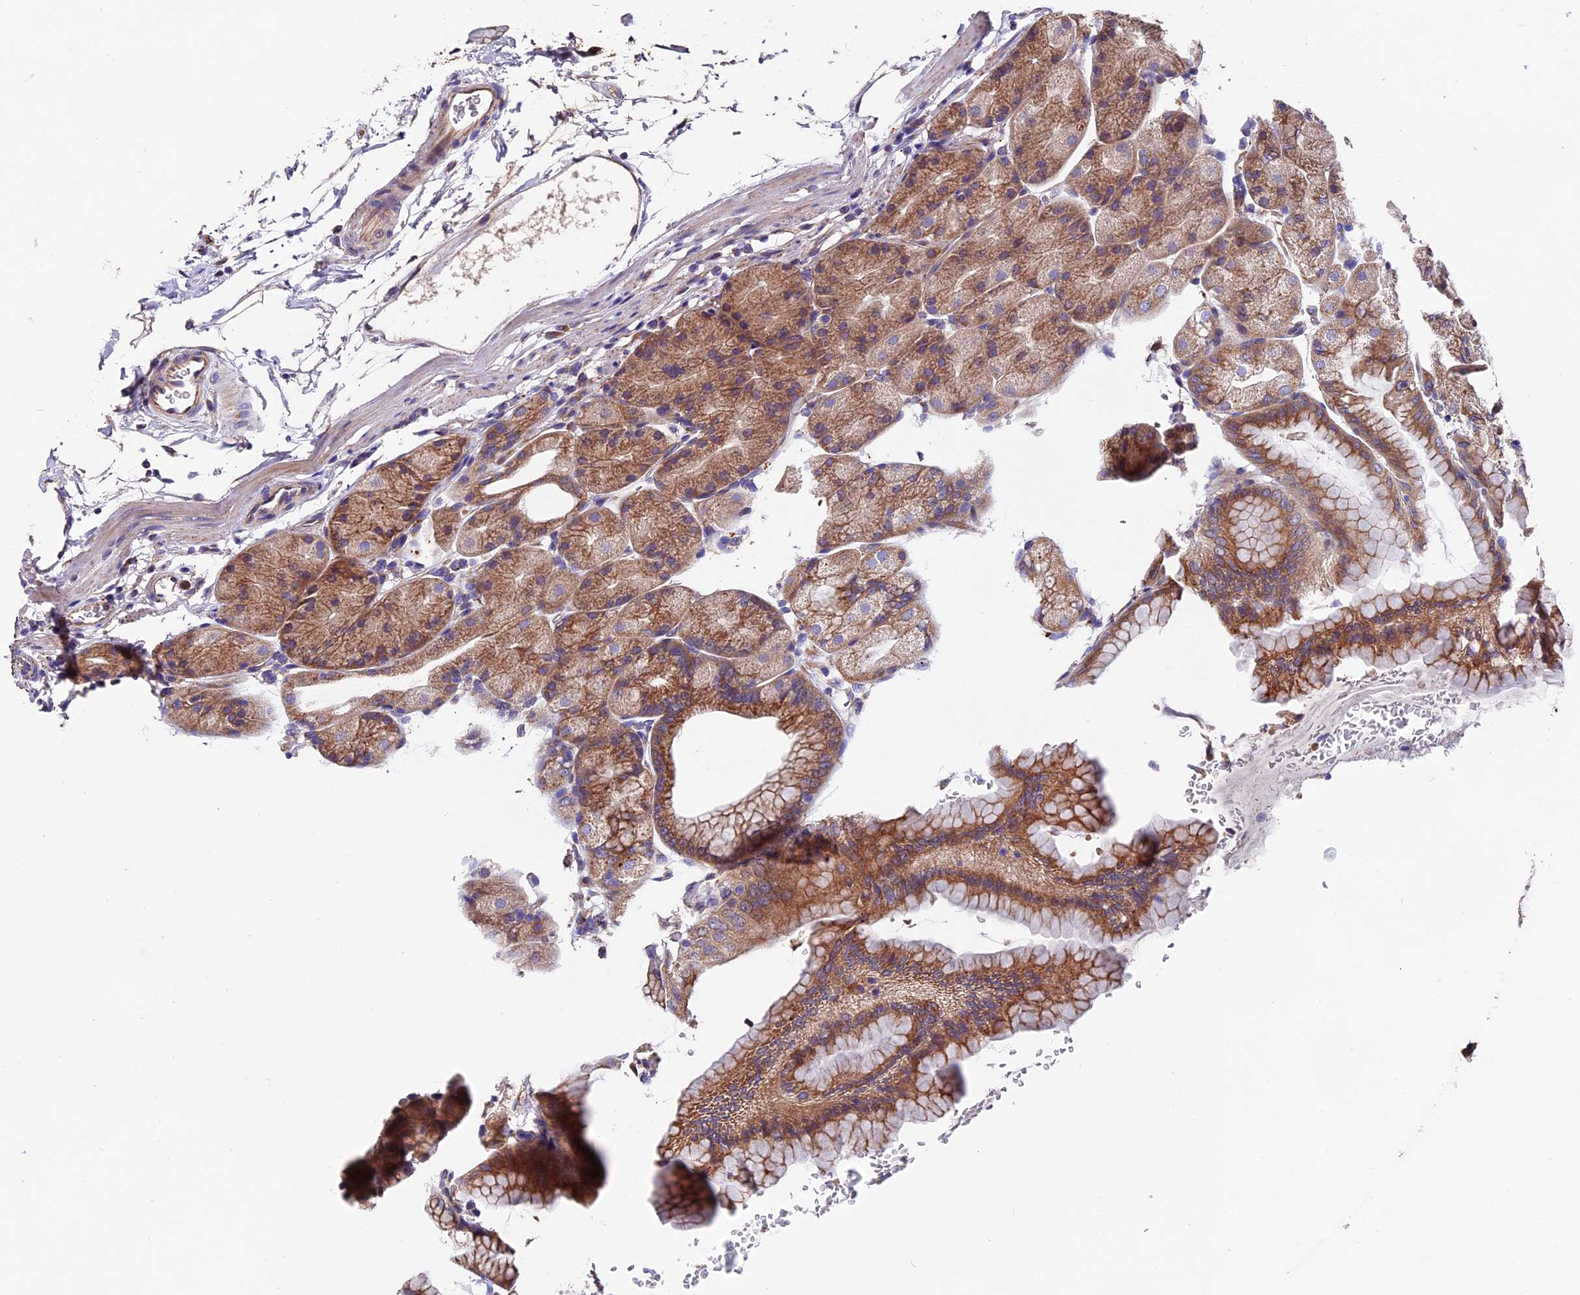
{"staining": {"intensity": "moderate", "quantity": ">75%", "location": "cytoplasmic/membranous"}, "tissue": "stomach", "cell_type": "Glandular cells", "image_type": "normal", "snomed": [{"axis": "morphology", "description": "Normal tissue, NOS"}, {"axis": "topography", "description": "Stomach, upper"}, {"axis": "topography", "description": "Stomach, lower"}], "caption": "Brown immunohistochemical staining in benign human stomach reveals moderate cytoplasmic/membranous positivity in about >75% of glandular cells. The protein is shown in brown color, while the nuclei are stained blue.", "gene": "CLN5", "patient": {"sex": "male", "age": 62}}